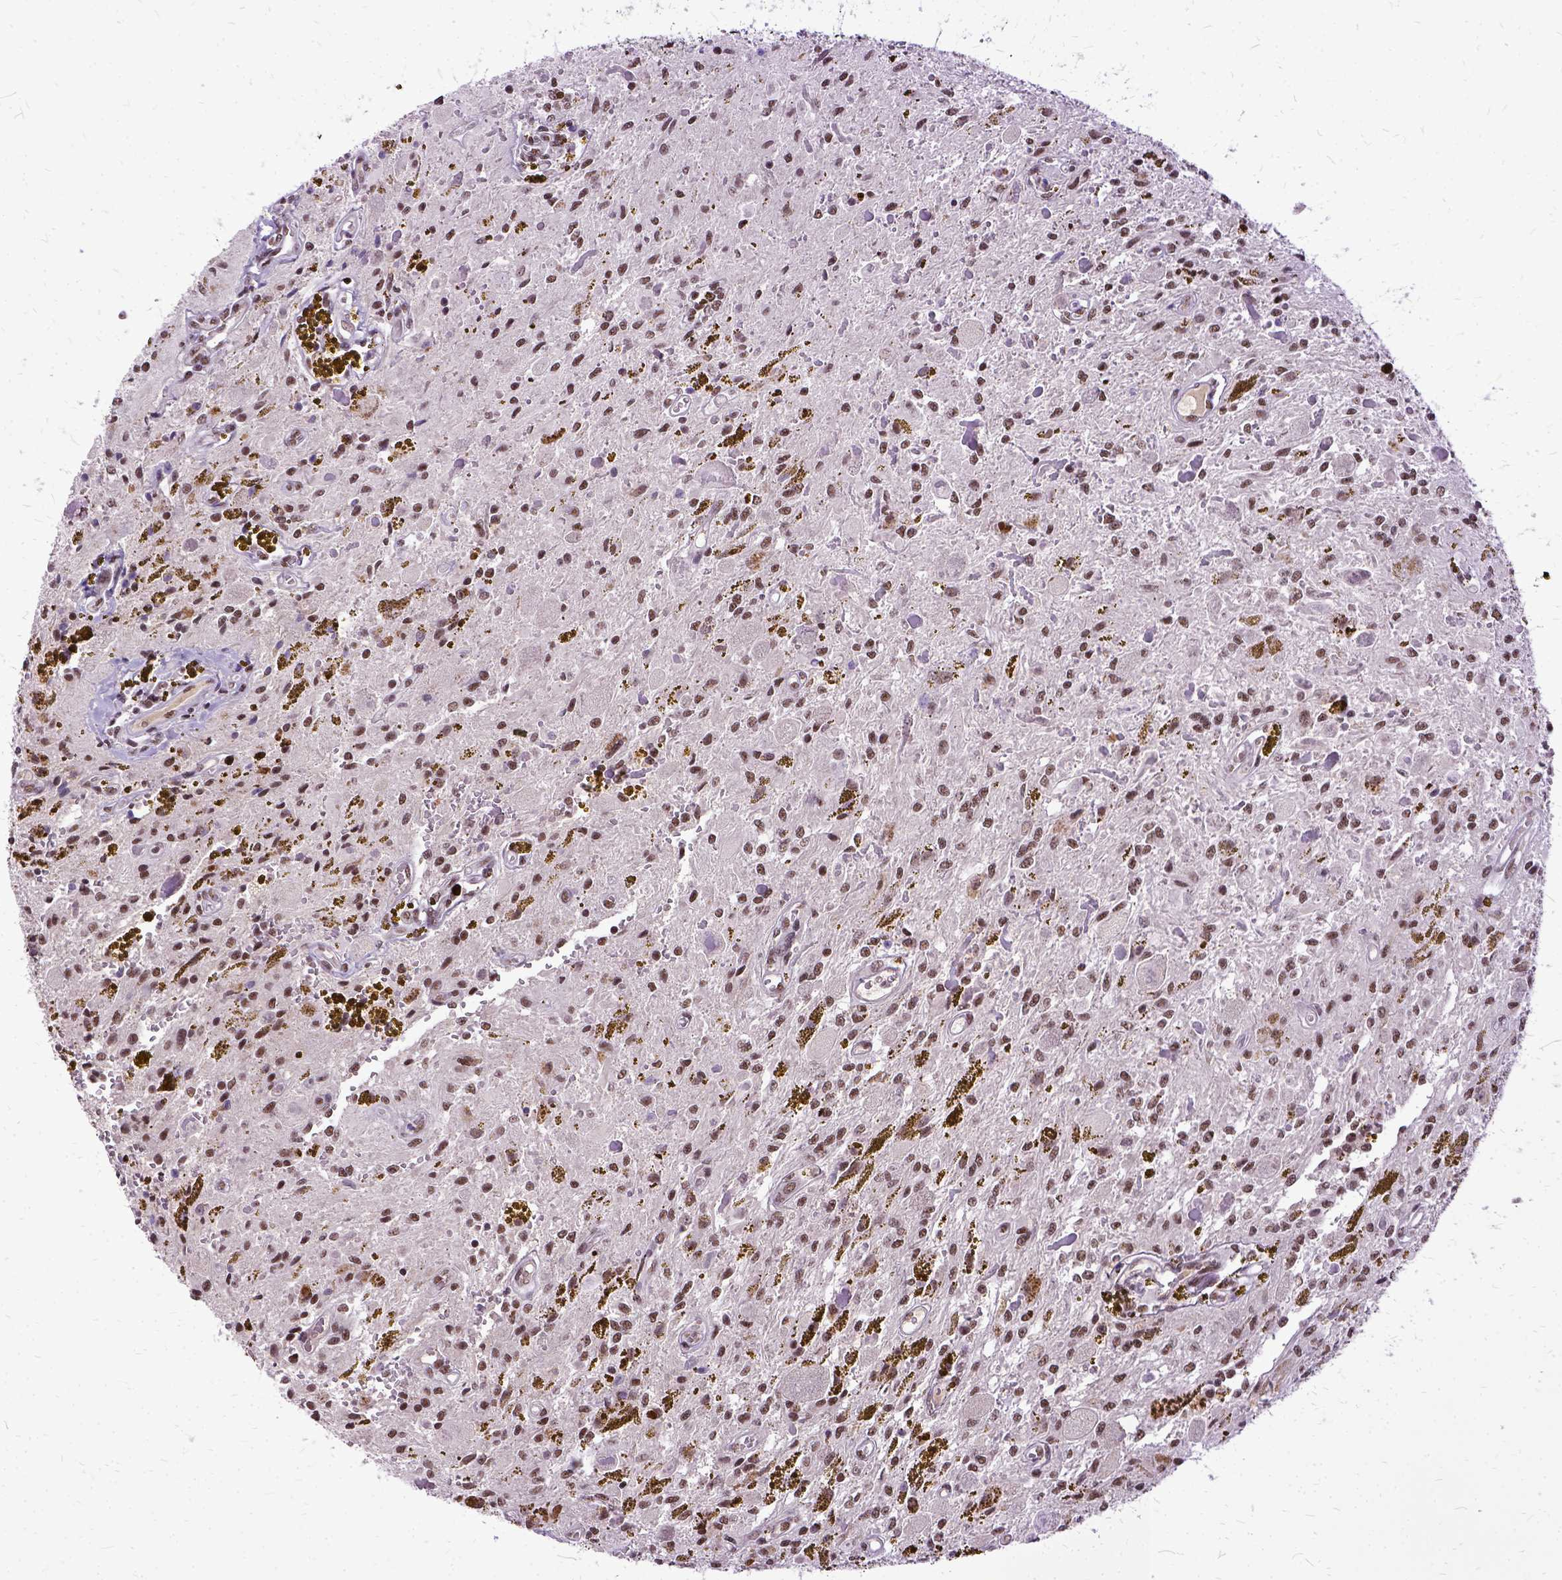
{"staining": {"intensity": "strong", "quantity": "<25%", "location": "nuclear"}, "tissue": "glioma", "cell_type": "Tumor cells", "image_type": "cancer", "snomed": [{"axis": "morphology", "description": "Glioma, malignant, Low grade"}, {"axis": "topography", "description": "Cerebellum"}], "caption": "A photomicrograph of glioma stained for a protein displays strong nuclear brown staining in tumor cells.", "gene": "SETD1A", "patient": {"sex": "female", "age": 14}}